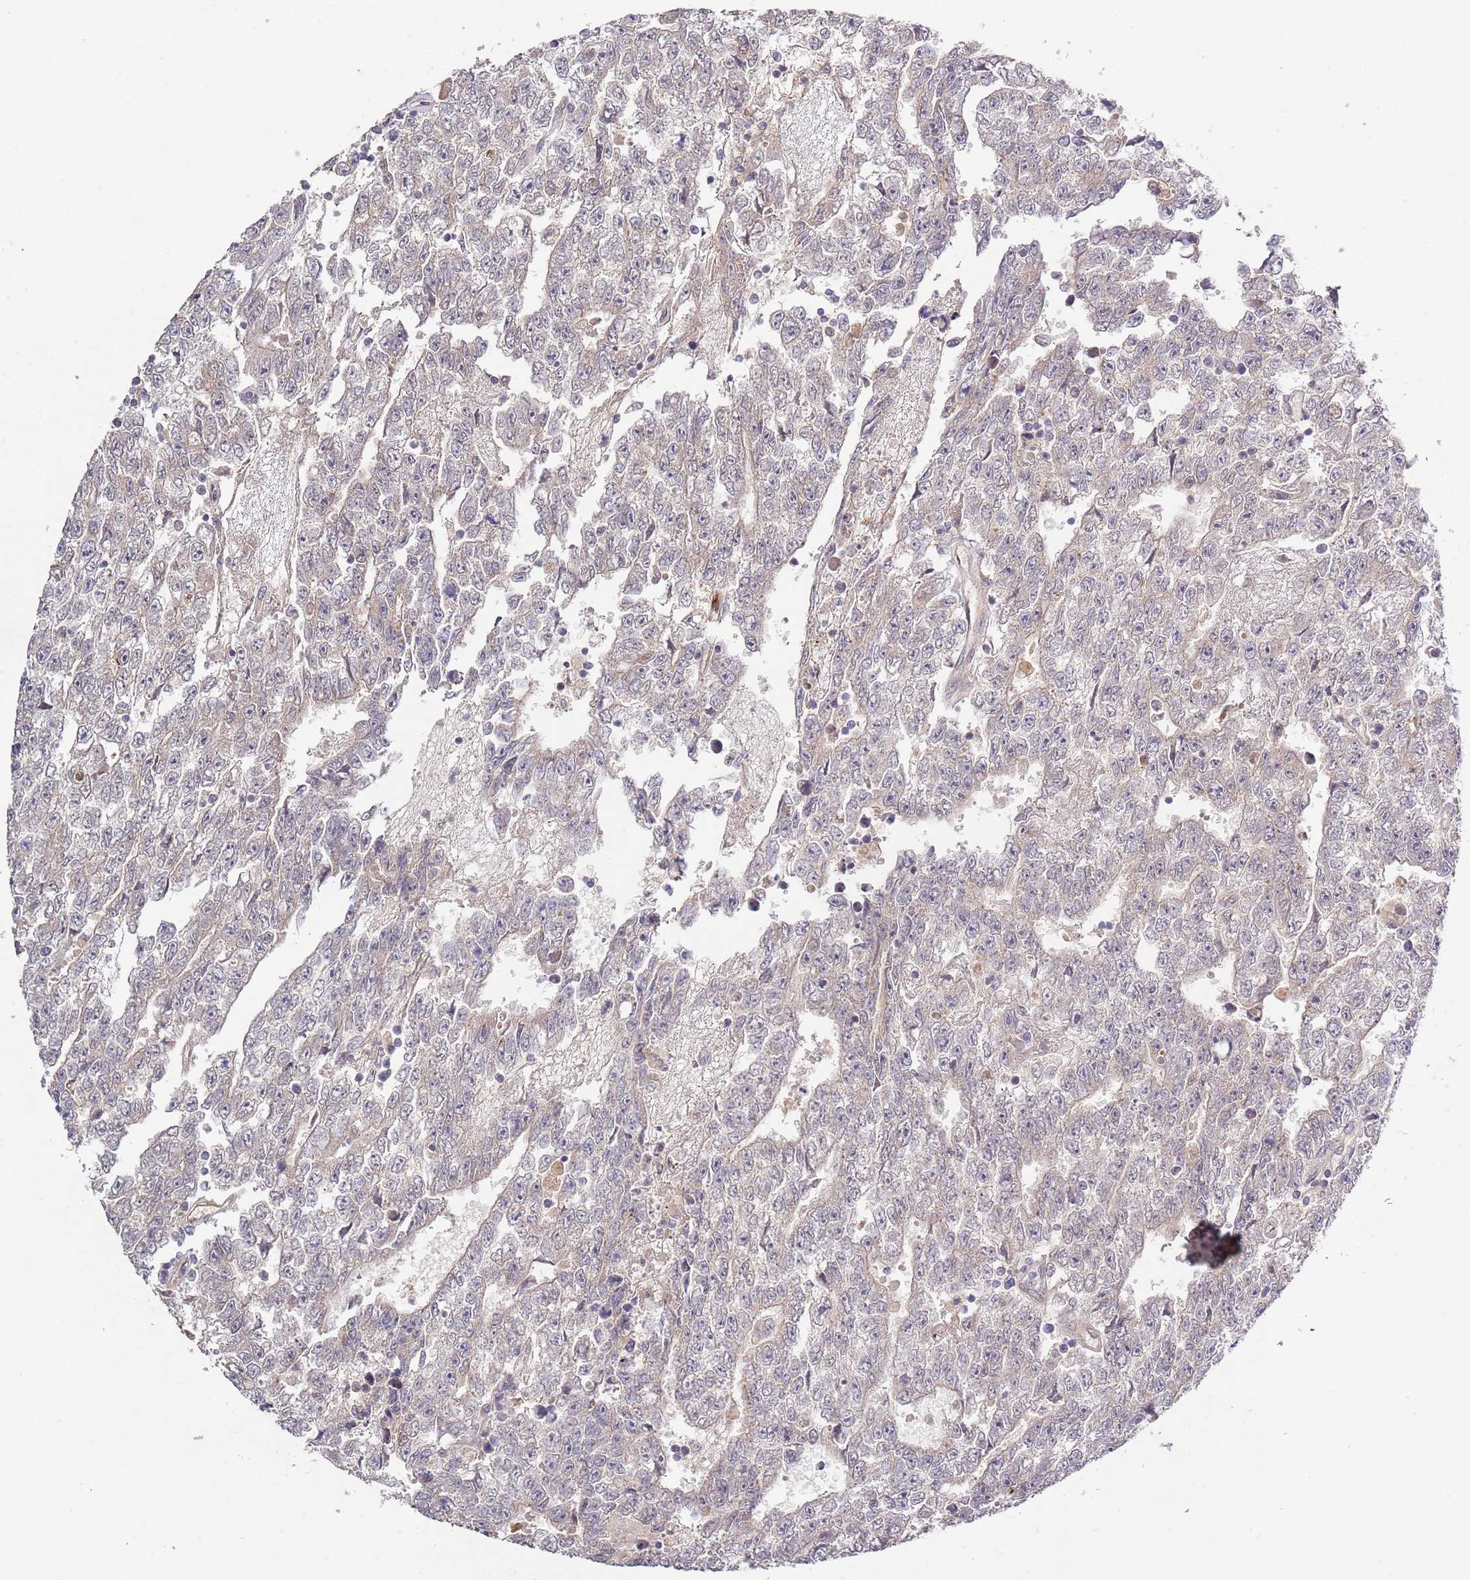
{"staining": {"intensity": "weak", "quantity": "<25%", "location": "cytoplasmic/membranous"}, "tissue": "testis cancer", "cell_type": "Tumor cells", "image_type": "cancer", "snomed": [{"axis": "morphology", "description": "Carcinoma, Embryonal, NOS"}, {"axis": "topography", "description": "Testis"}], "caption": "Protein analysis of testis embryonal carcinoma exhibits no significant staining in tumor cells. Nuclei are stained in blue.", "gene": "IVD", "patient": {"sex": "male", "age": 25}}